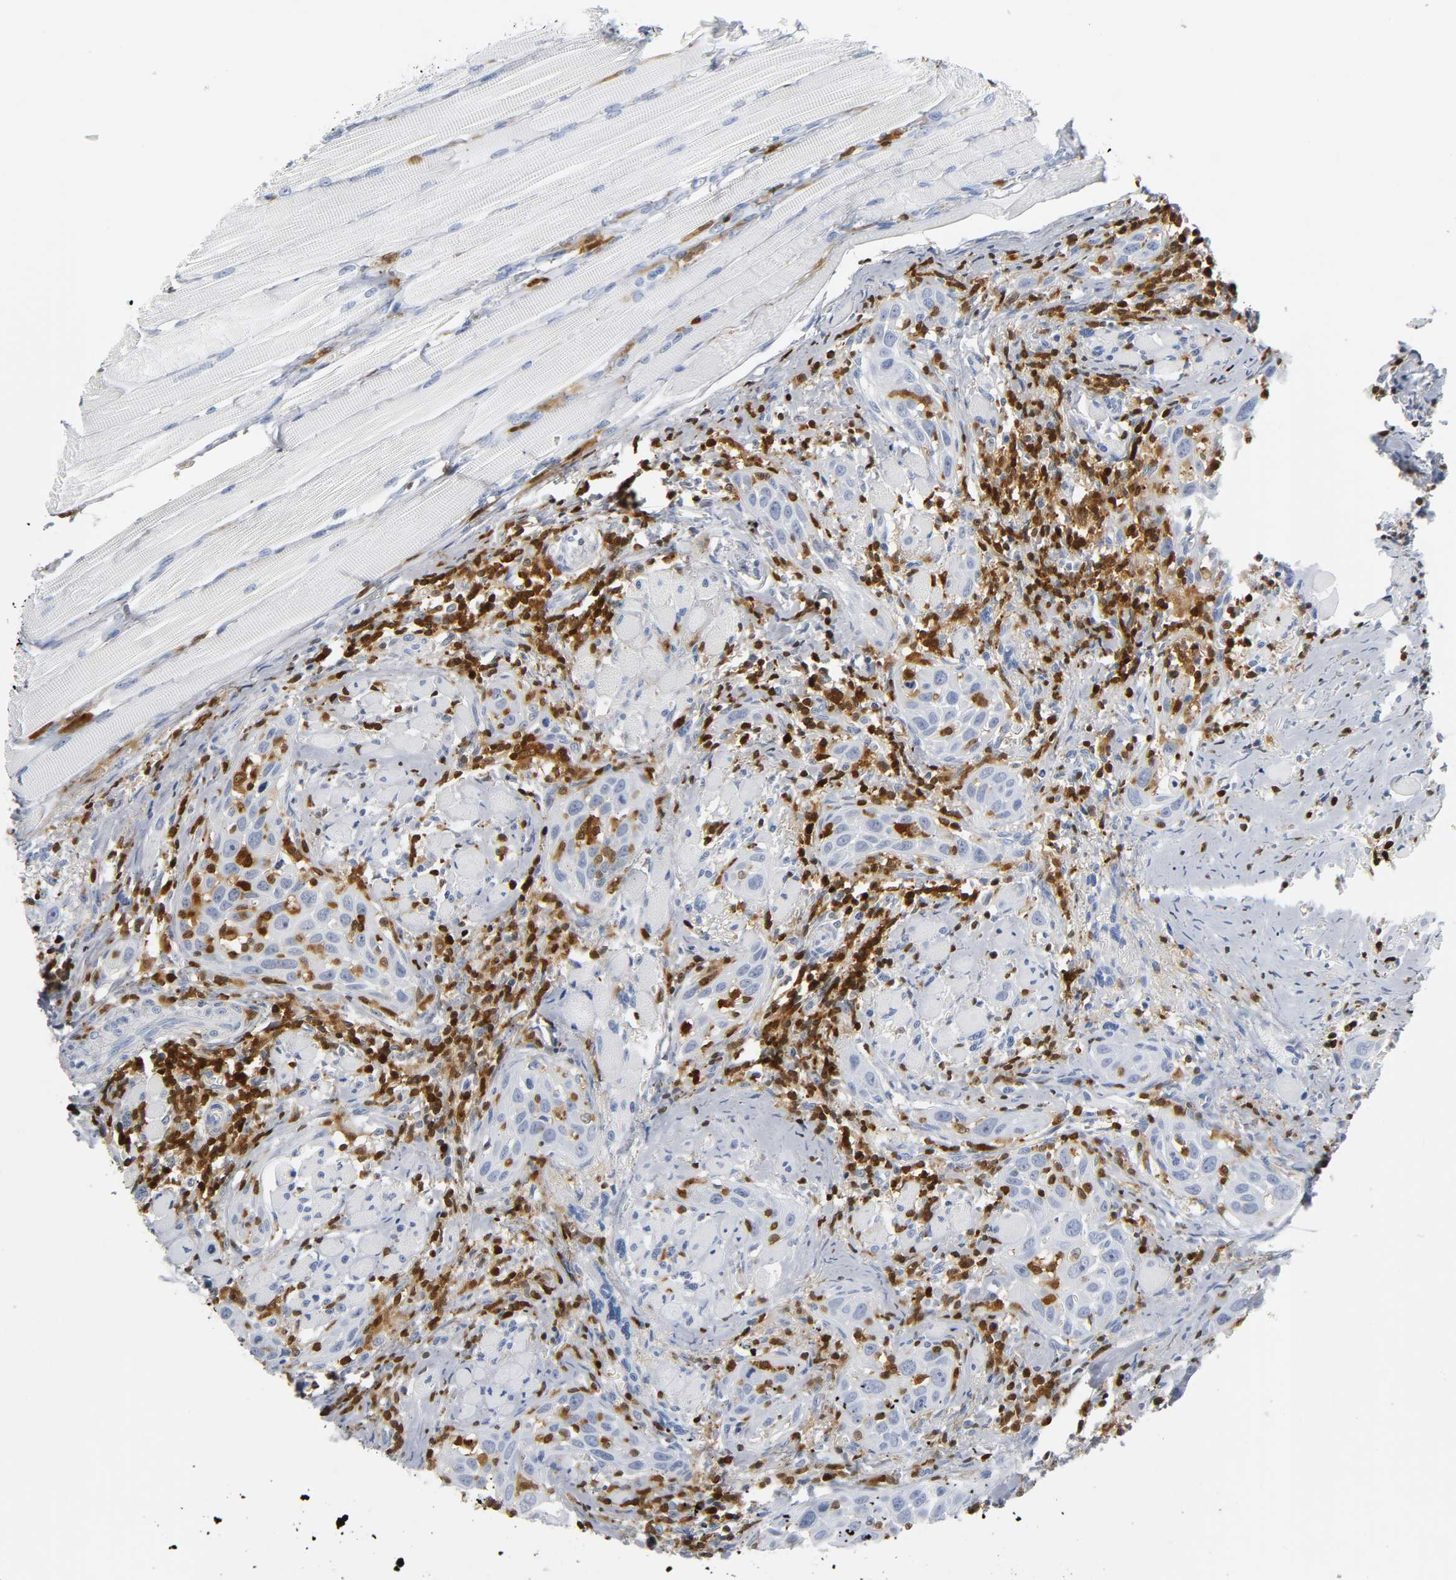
{"staining": {"intensity": "negative", "quantity": "none", "location": "none"}, "tissue": "head and neck cancer", "cell_type": "Tumor cells", "image_type": "cancer", "snomed": [{"axis": "morphology", "description": "Squamous cell carcinoma, NOS"}, {"axis": "topography", "description": "Oral tissue"}, {"axis": "topography", "description": "Head-Neck"}], "caption": "The micrograph displays no staining of tumor cells in head and neck squamous cell carcinoma.", "gene": "DOK2", "patient": {"sex": "female", "age": 50}}